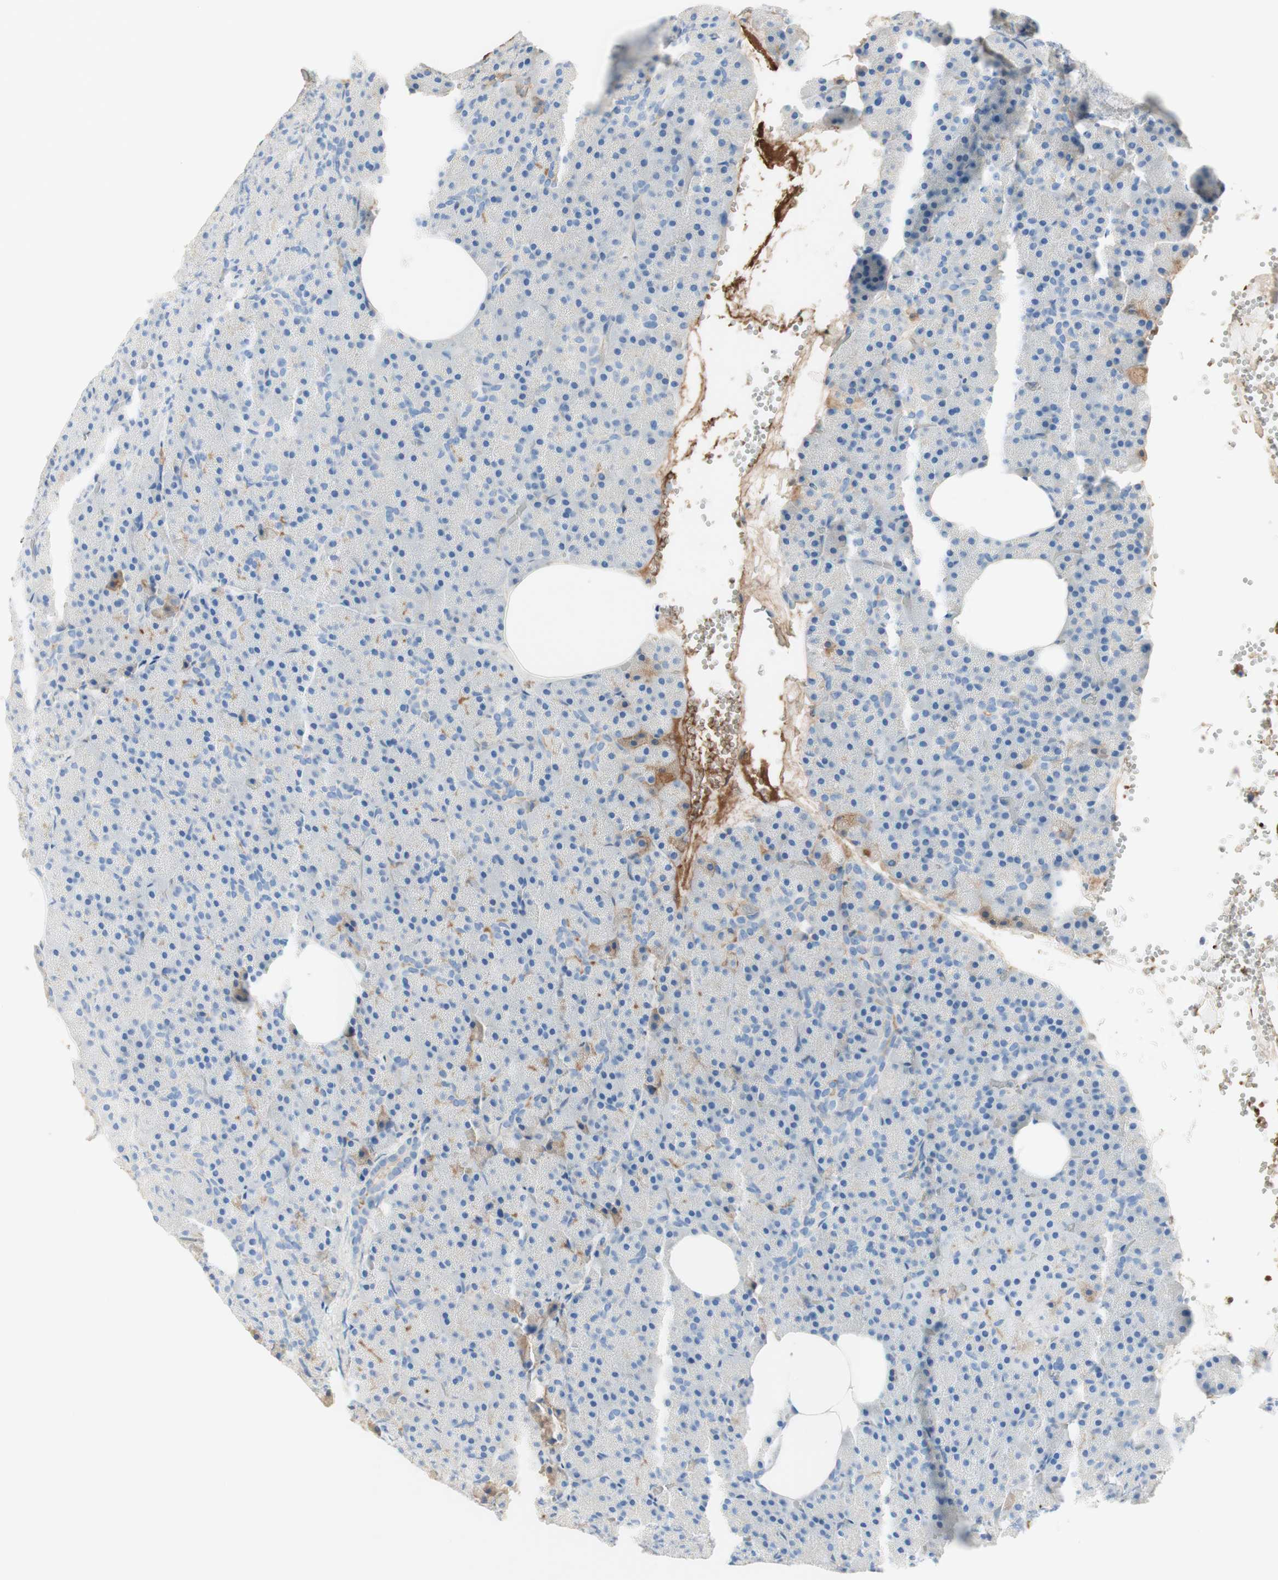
{"staining": {"intensity": "negative", "quantity": "none", "location": "none"}, "tissue": "pancreas", "cell_type": "Exocrine glandular cells", "image_type": "normal", "snomed": [{"axis": "morphology", "description": "Normal tissue, NOS"}, {"axis": "topography", "description": "Pancreas"}], "caption": "Exocrine glandular cells are negative for brown protein staining in benign pancreas. (Immunohistochemistry (ihc), brightfield microscopy, high magnification).", "gene": "KNG1", "patient": {"sex": "female", "age": 35}}